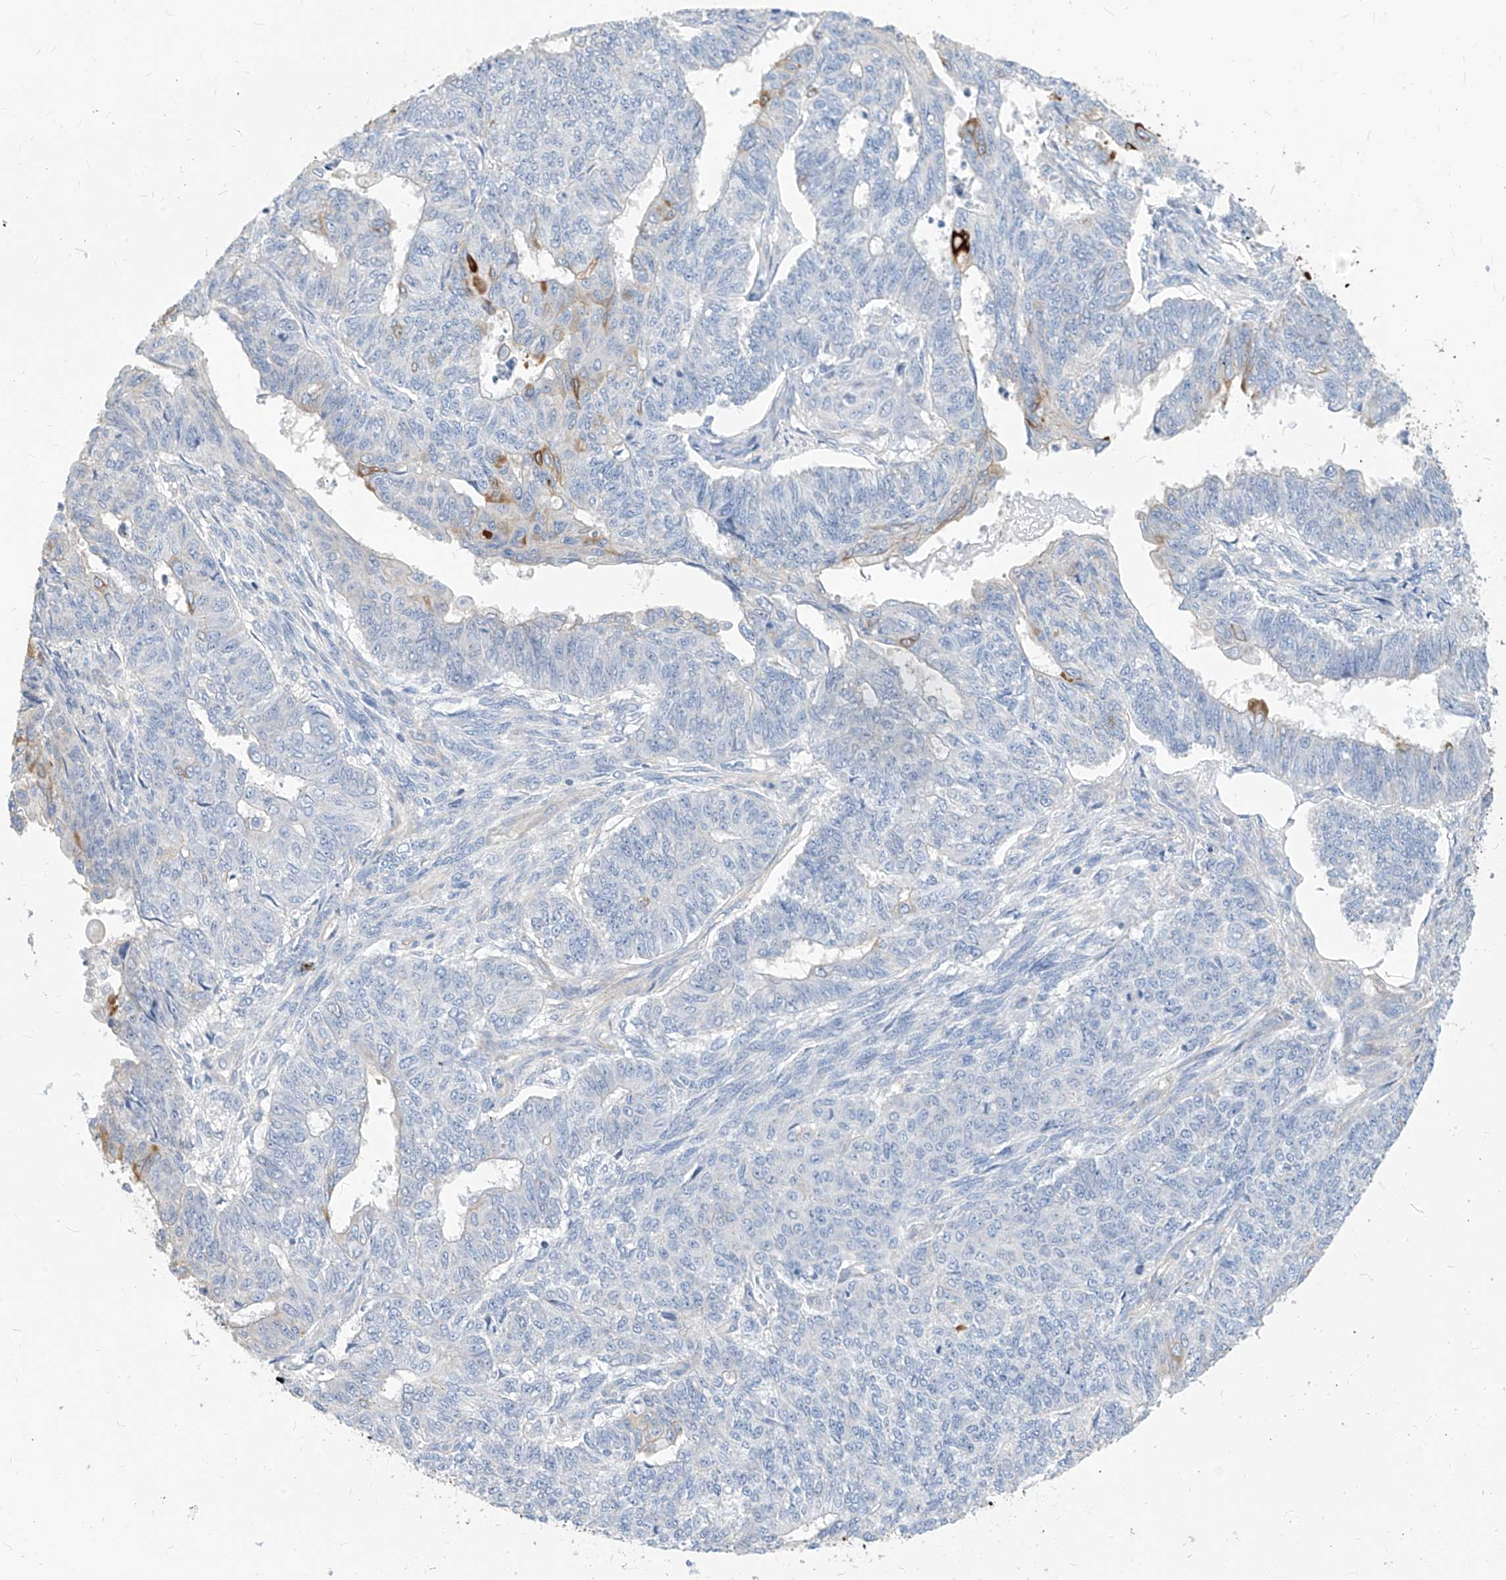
{"staining": {"intensity": "strong", "quantity": "<25%", "location": "cytoplasmic/membranous"}, "tissue": "endometrial cancer", "cell_type": "Tumor cells", "image_type": "cancer", "snomed": [{"axis": "morphology", "description": "Adenocarcinoma, NOS"}, {"axis": "topography", "description": "Endometrium"}], "caption": "Endometrial adenocarcinoma stained with a brown dye shows strong cytoplasmic/membranous positive staining in approximately <25% of tumor cells.", "gene": "SCGB2A1", "patient": {"sex": "female", "age": 32}}